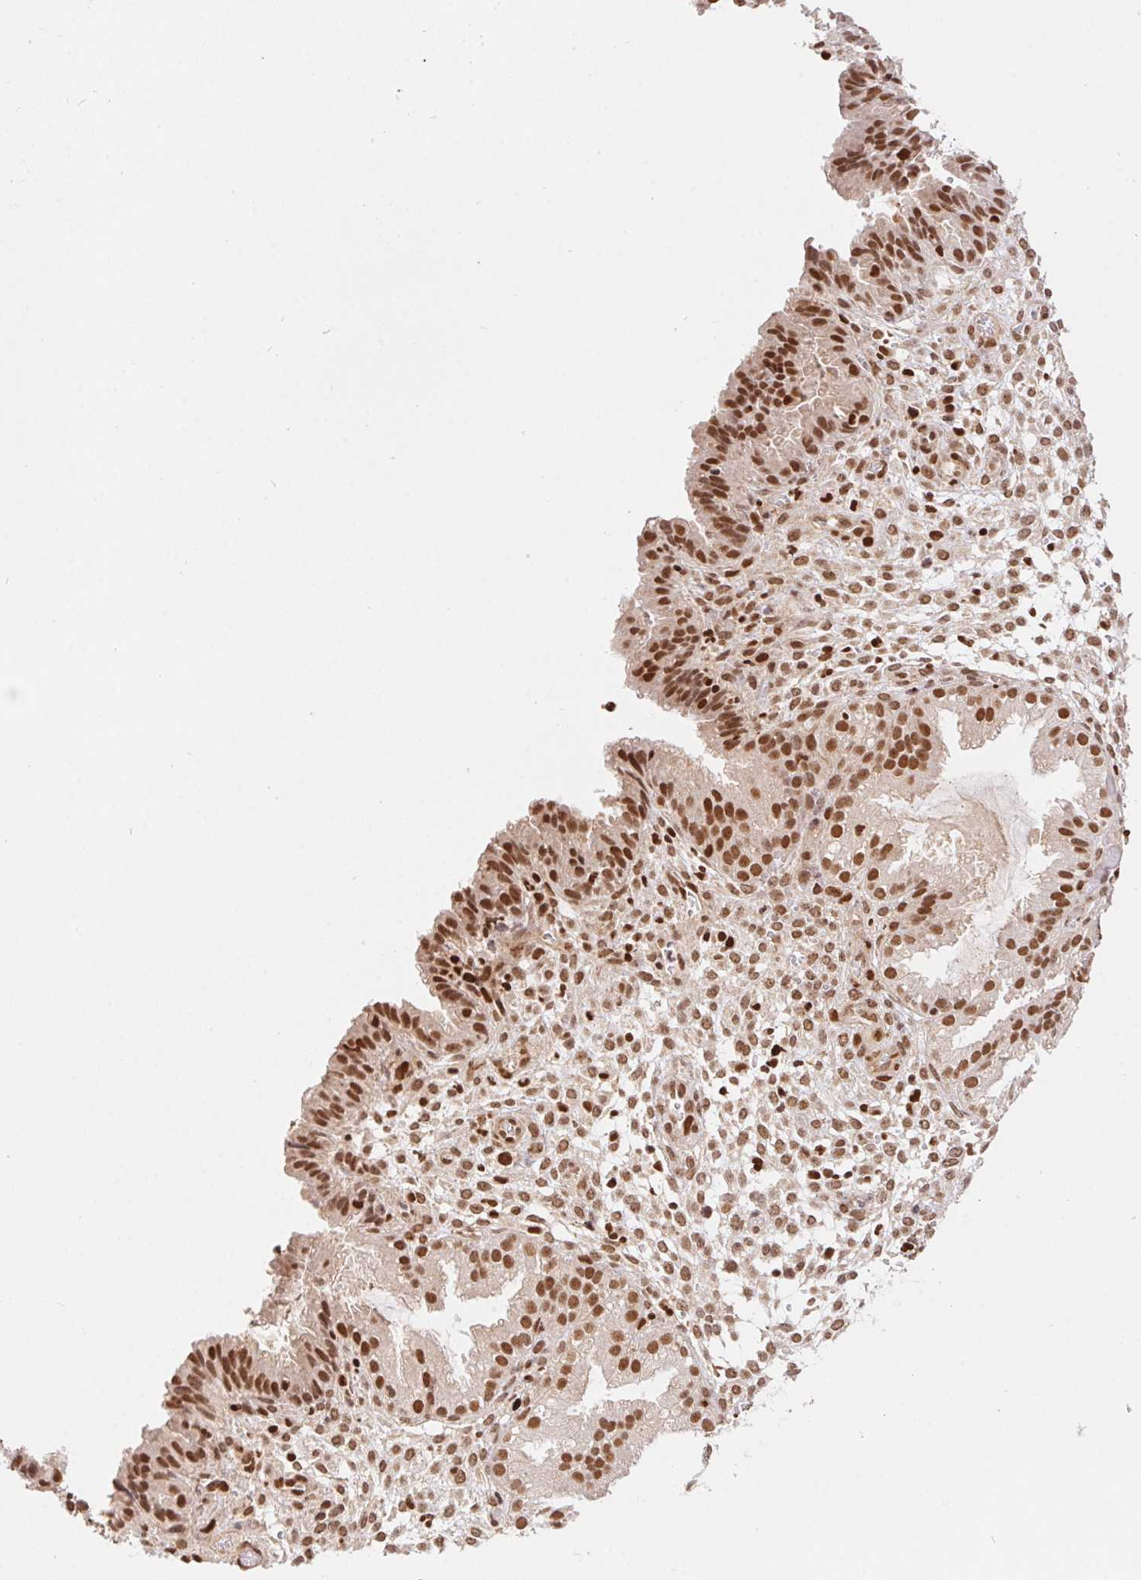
{"staining": {"intensity": "moderate", "quantity": ">75%", "location": "nuclear"}, "tissue": "endometrium", "cell_type": "Cells in endometrial stroma", "image_type": "normal", "snomed": [{"axis": "morphology", "description": "Normal tissue, NOS"}, {"axis": "topography", "description": "Endometrium"}], "caption": "Immunohistochemistry (IHC) of unremarkable human endometrium displays medium levels of moderate nuclear staining in approximately >75% of cells in endometrial stroma. The staining was performed using DAB, with brown indicating positive protein expression. Nuclei are stained blue with hematoxylin.", "gene": "POLD3", "patient": {"sex": "female", "age": 33}}